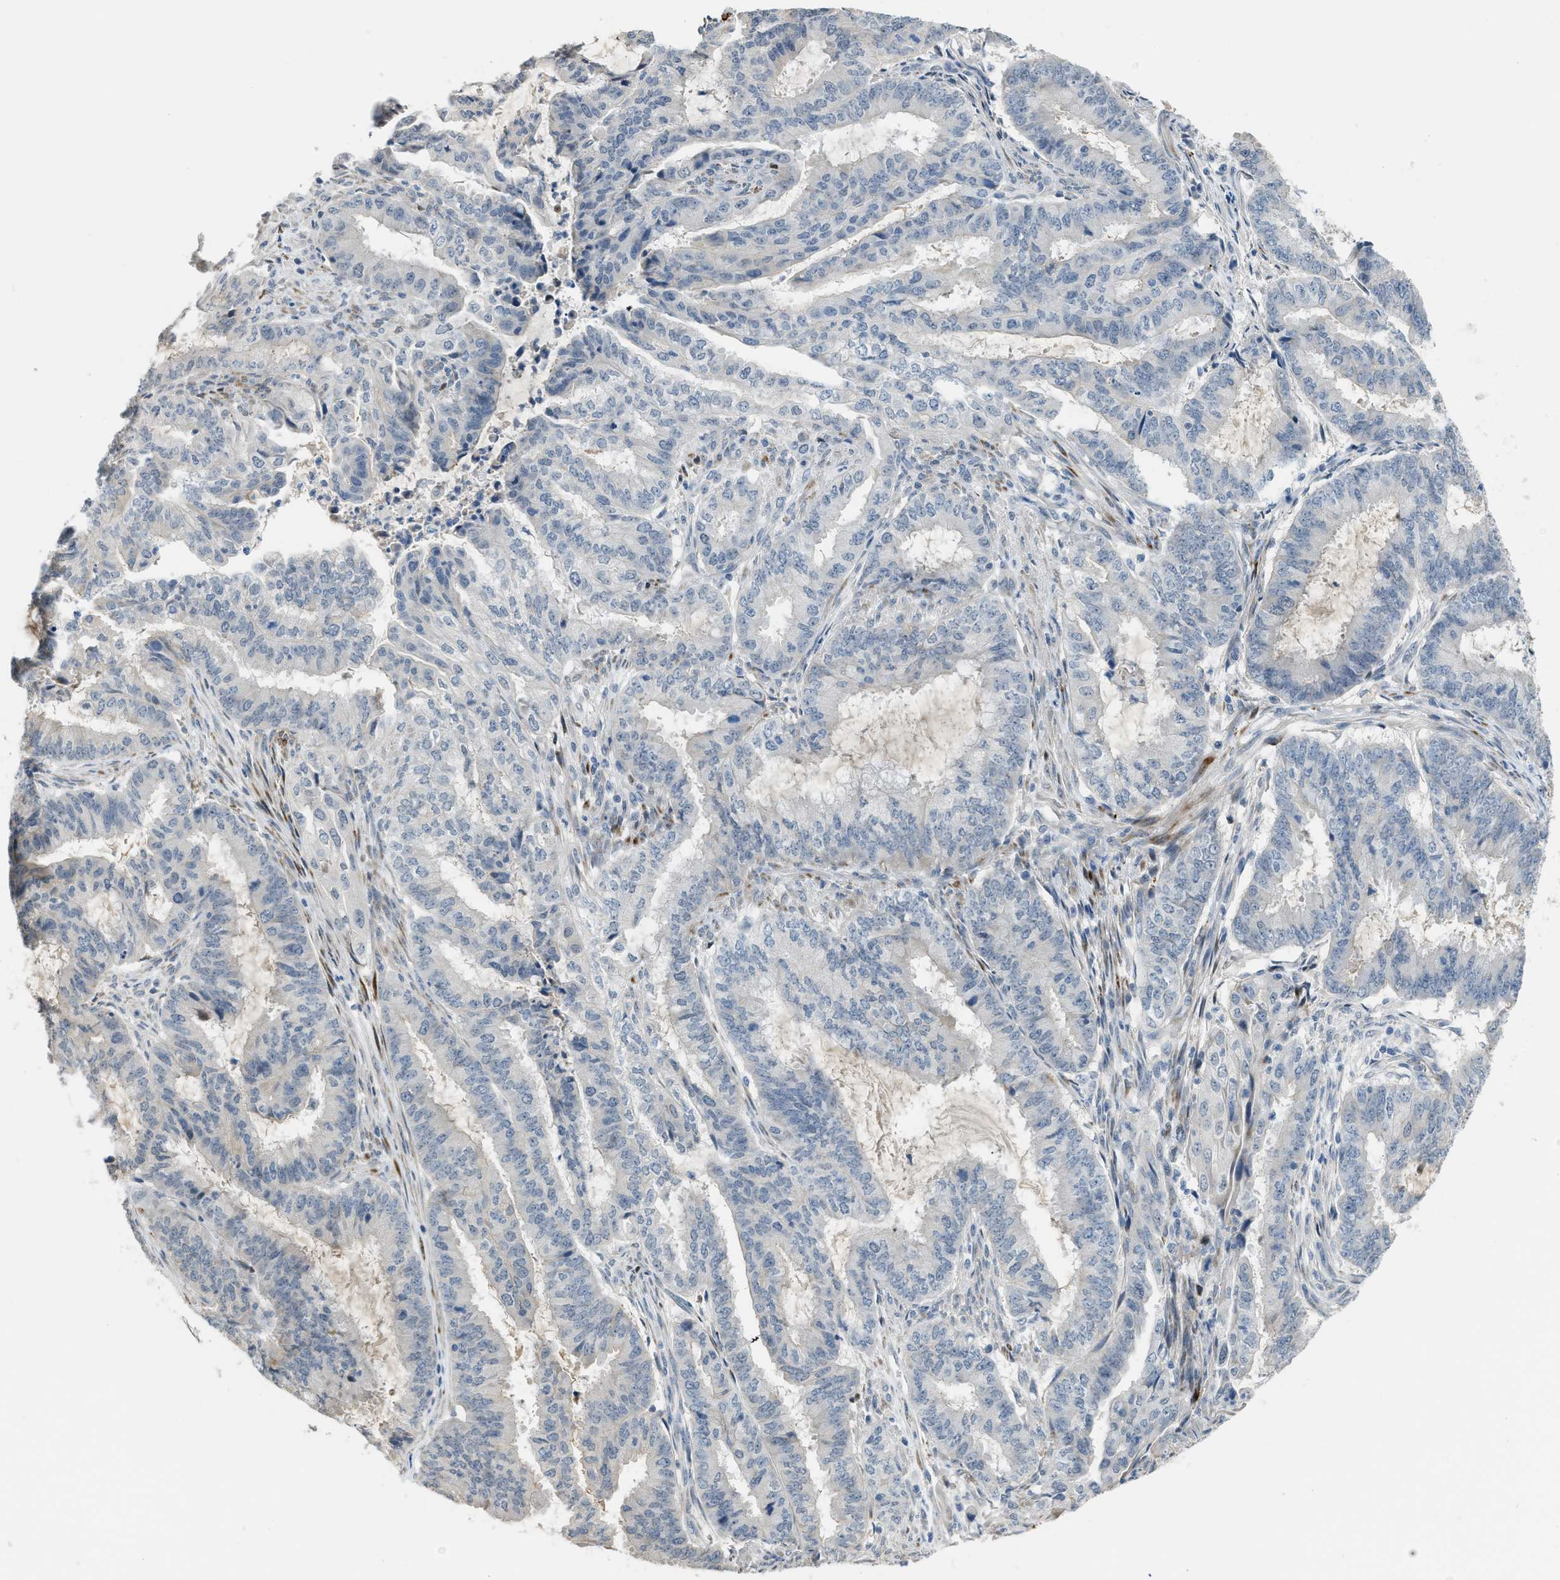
{"staining": {"intensity": "negative", "quantity": "none", "location": "none"}, "tissue": "endometrial cancer", "cell_type": "Tumor cells", "image_type": "cancer", "snomed": [{"axis": "morphology", "description": "Adenocarcinoma, NOS"}, {"axis": "topography", "description": "Endometrium"}], "caption": "Micrograph shows no protein positivity in tumor cells of endometrial cancer (adenocarcinoma) tissue. Nuclei are stained in blue.", "gene": "TMEM154", "patient": {"sex": "female", "age": 51}}